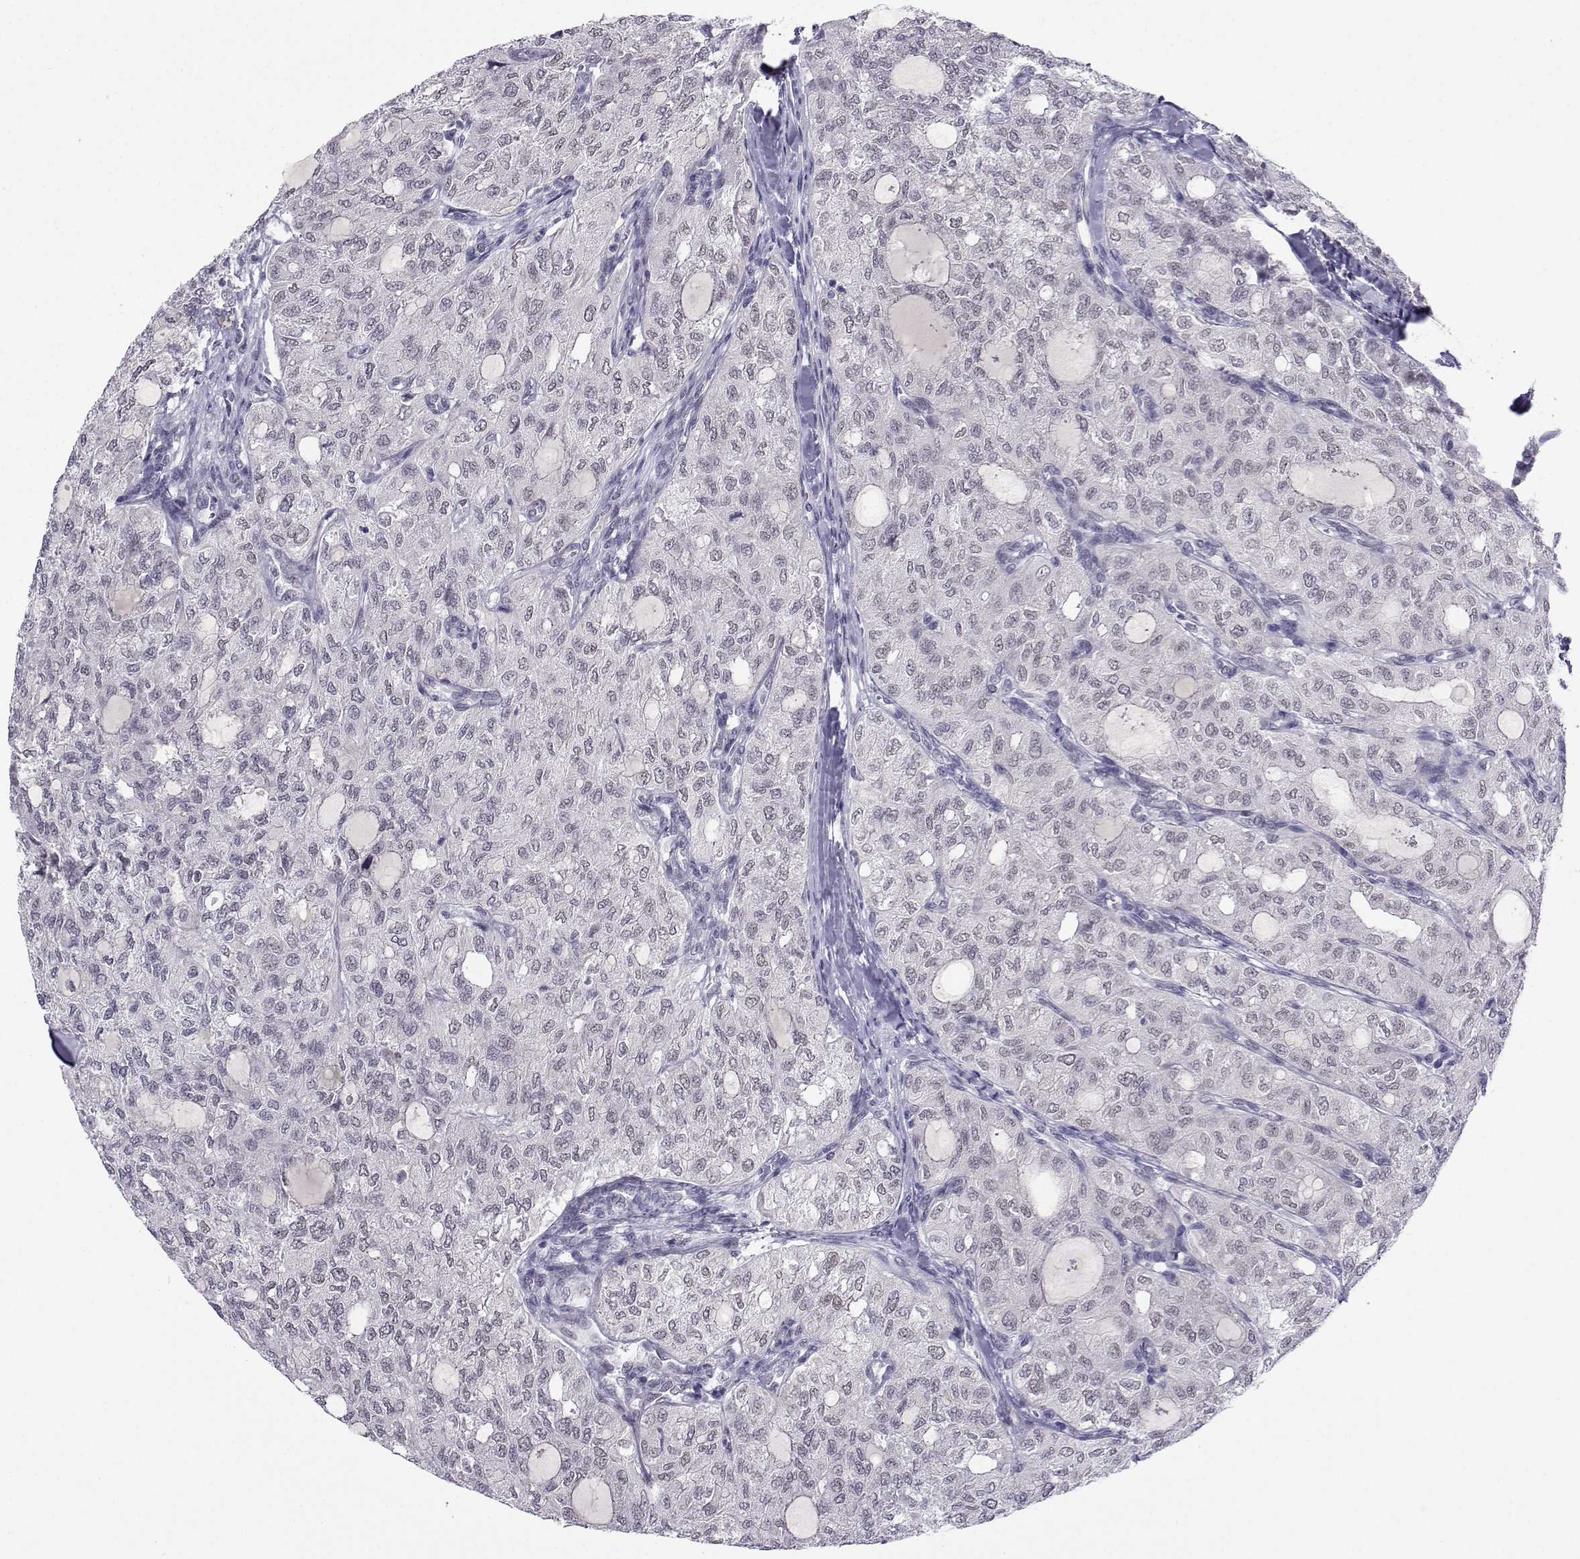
{"staining": {"intensity": "negative", "quantity": "none", "location": "none"}, "tissue": "thyroid cancer", "cell_type": "Tumor cells", "image_type": "cancer", "snomed": [{"axis": "morphology", "description": "Follicular adenoma carcinoma, NOS"}, {"axis": "topography", "description": "Thyroid gland"}], "caption": "DAB immunohistochemical staining of thyroid cancer demonstrates no significant staining in tumor cells.", "gene": "MED26", "patient": {"sex": "male", "age": 75}}